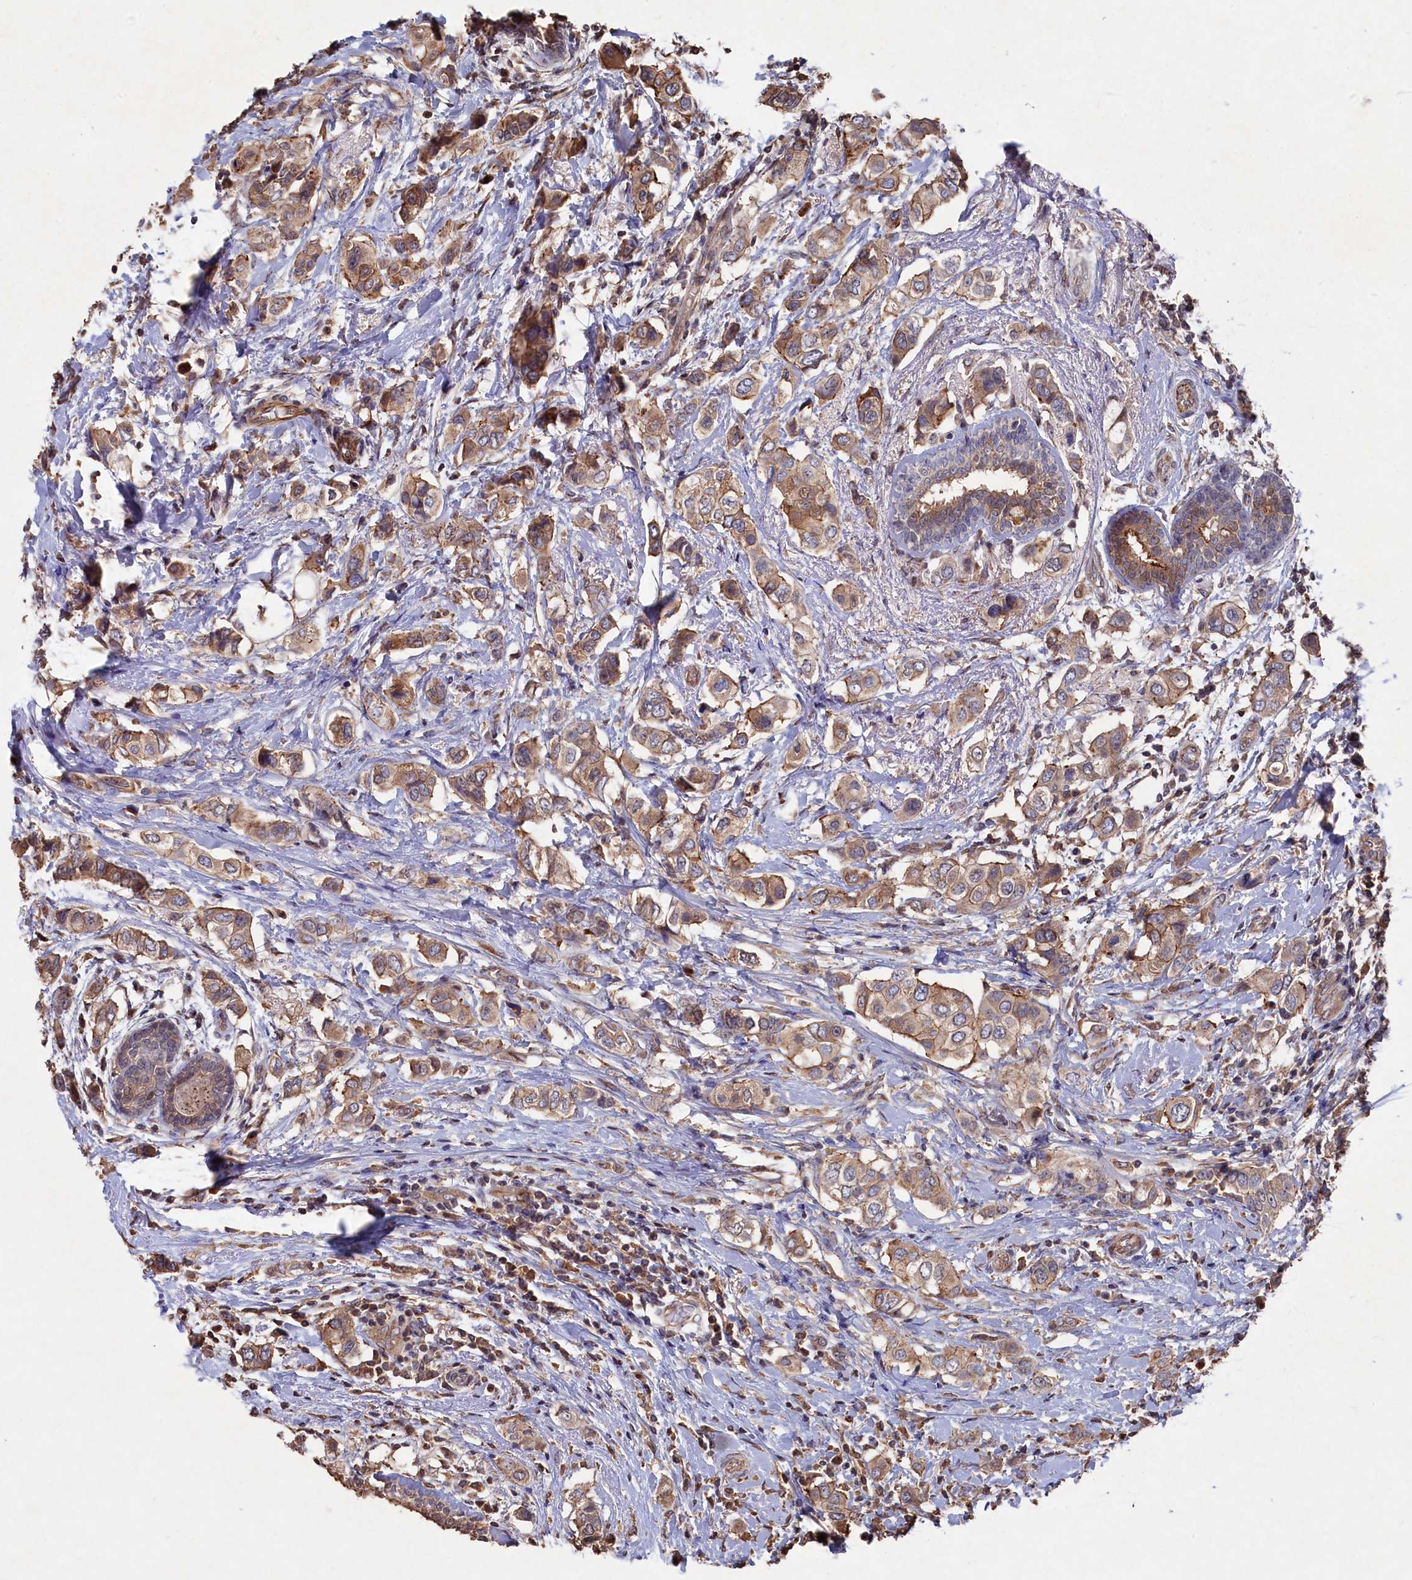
{"staining": {"intensity": "weak", "quantity": ">75%", "location": "cytoplasmic/membranous"}, "tissue": "breast cancer", "cell_type": "Tumor cells", "image_type": "cancer", "snomed": [{"axis": "morphology", "description": "Lobular carcinoma"}, {"axis": "topography", "description": "Breast"}], "caption": "About >75% of tumor cells in breast lobular carcinoma reveal weak cytoplasmic/membranous protein expression as visualized by brown immunohistochemical staining.", "gene": "NAA60", "patient": {"sex": "female", "age": 51}}